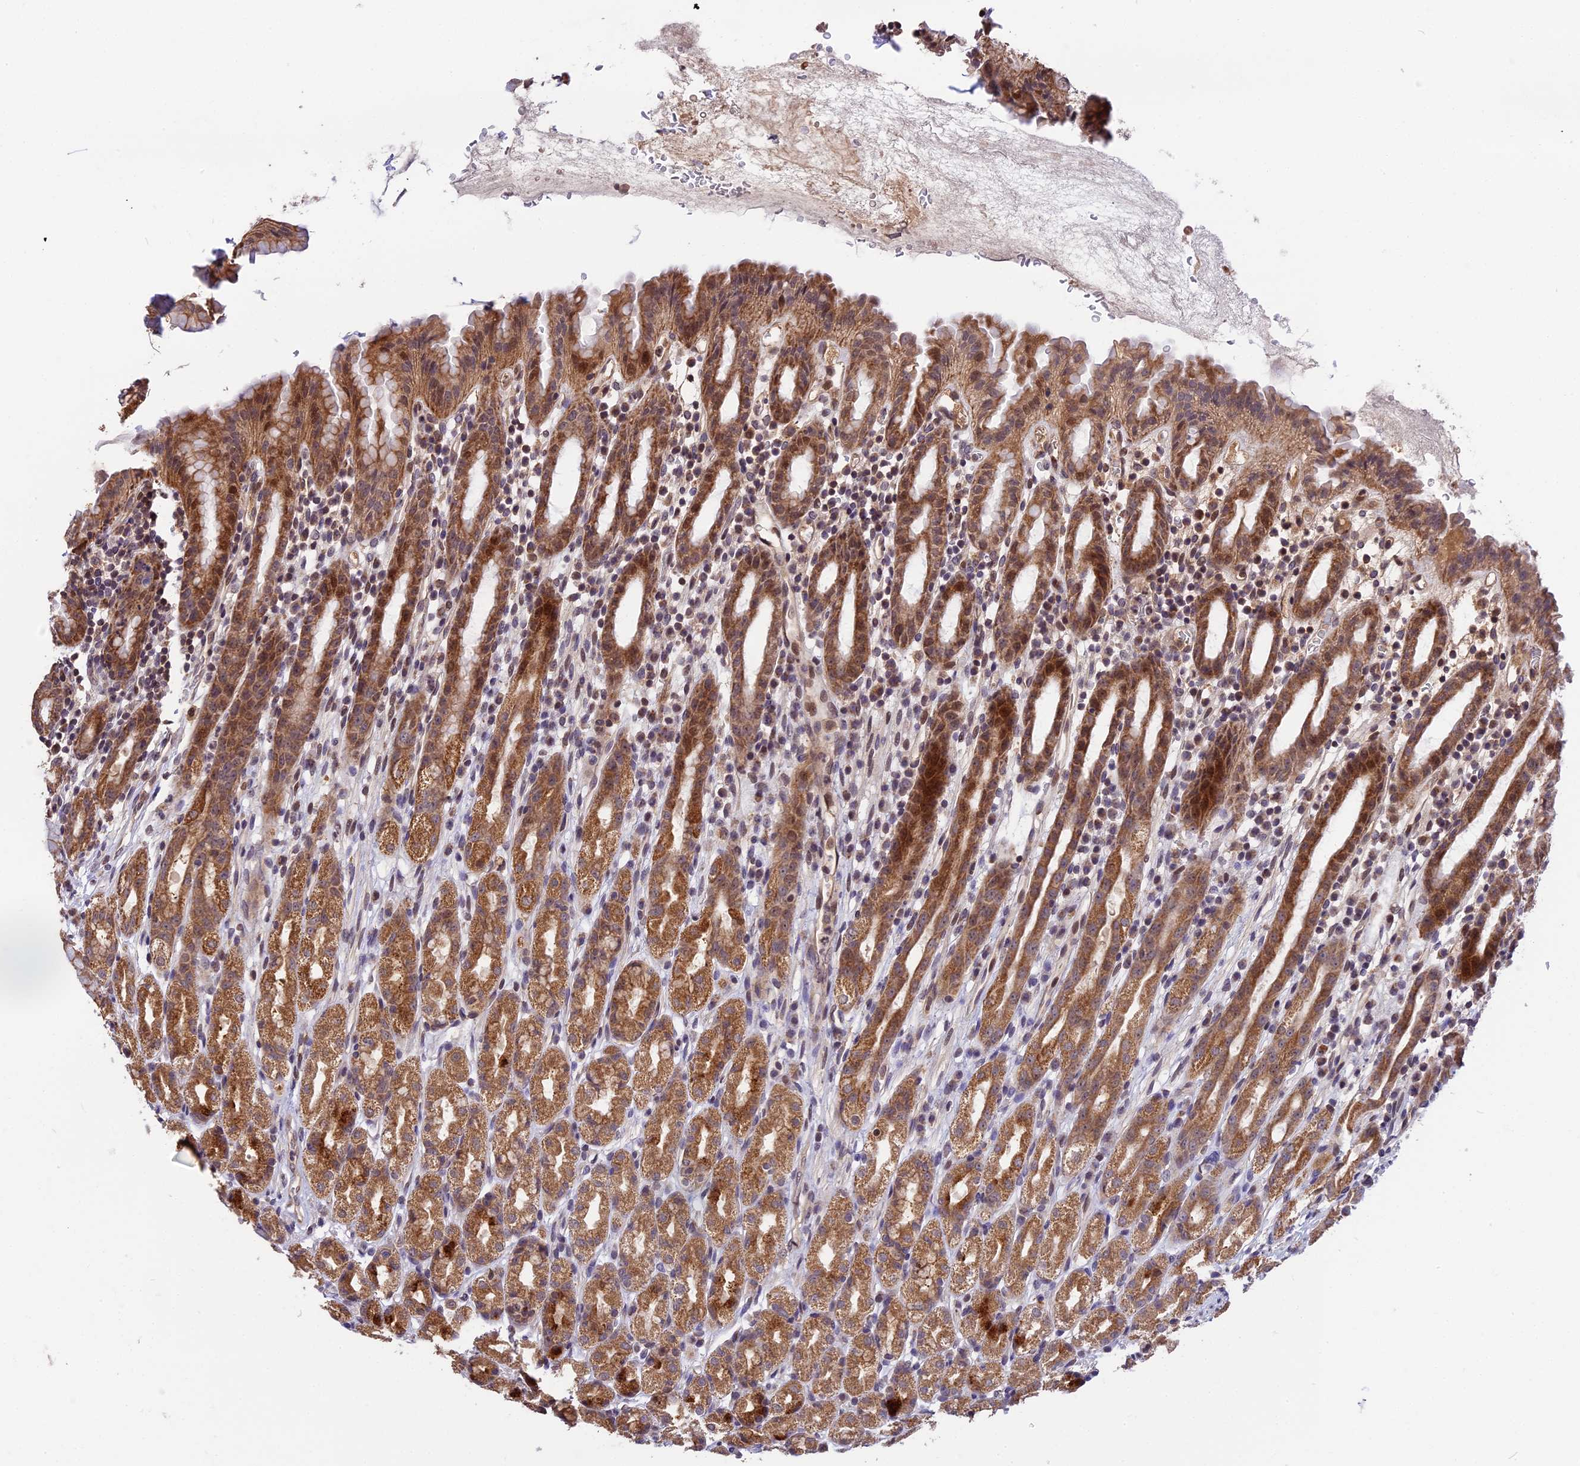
{"staining": {"intensity": "moderate", "quantity": ">75%", "location": "cytoplasmic/membranous,nuclear"}, "tissue": "stomach", "cell_type": "Glandular cells", "image_type": "normal", "snomed": [{"axis": "morphology", "description": "Normal tissue, NOS"}, {"axis": "topography", "description": "Stomach, upper"}], "caption": "Immunohistochemical staining of benign human stomach displays medium levels of moderate cytoplasmic/membranous,nuclear staining in about >75% of glandular cells.", "gene": "RERGL", "patient": {"sex": "male", "age": 47}}